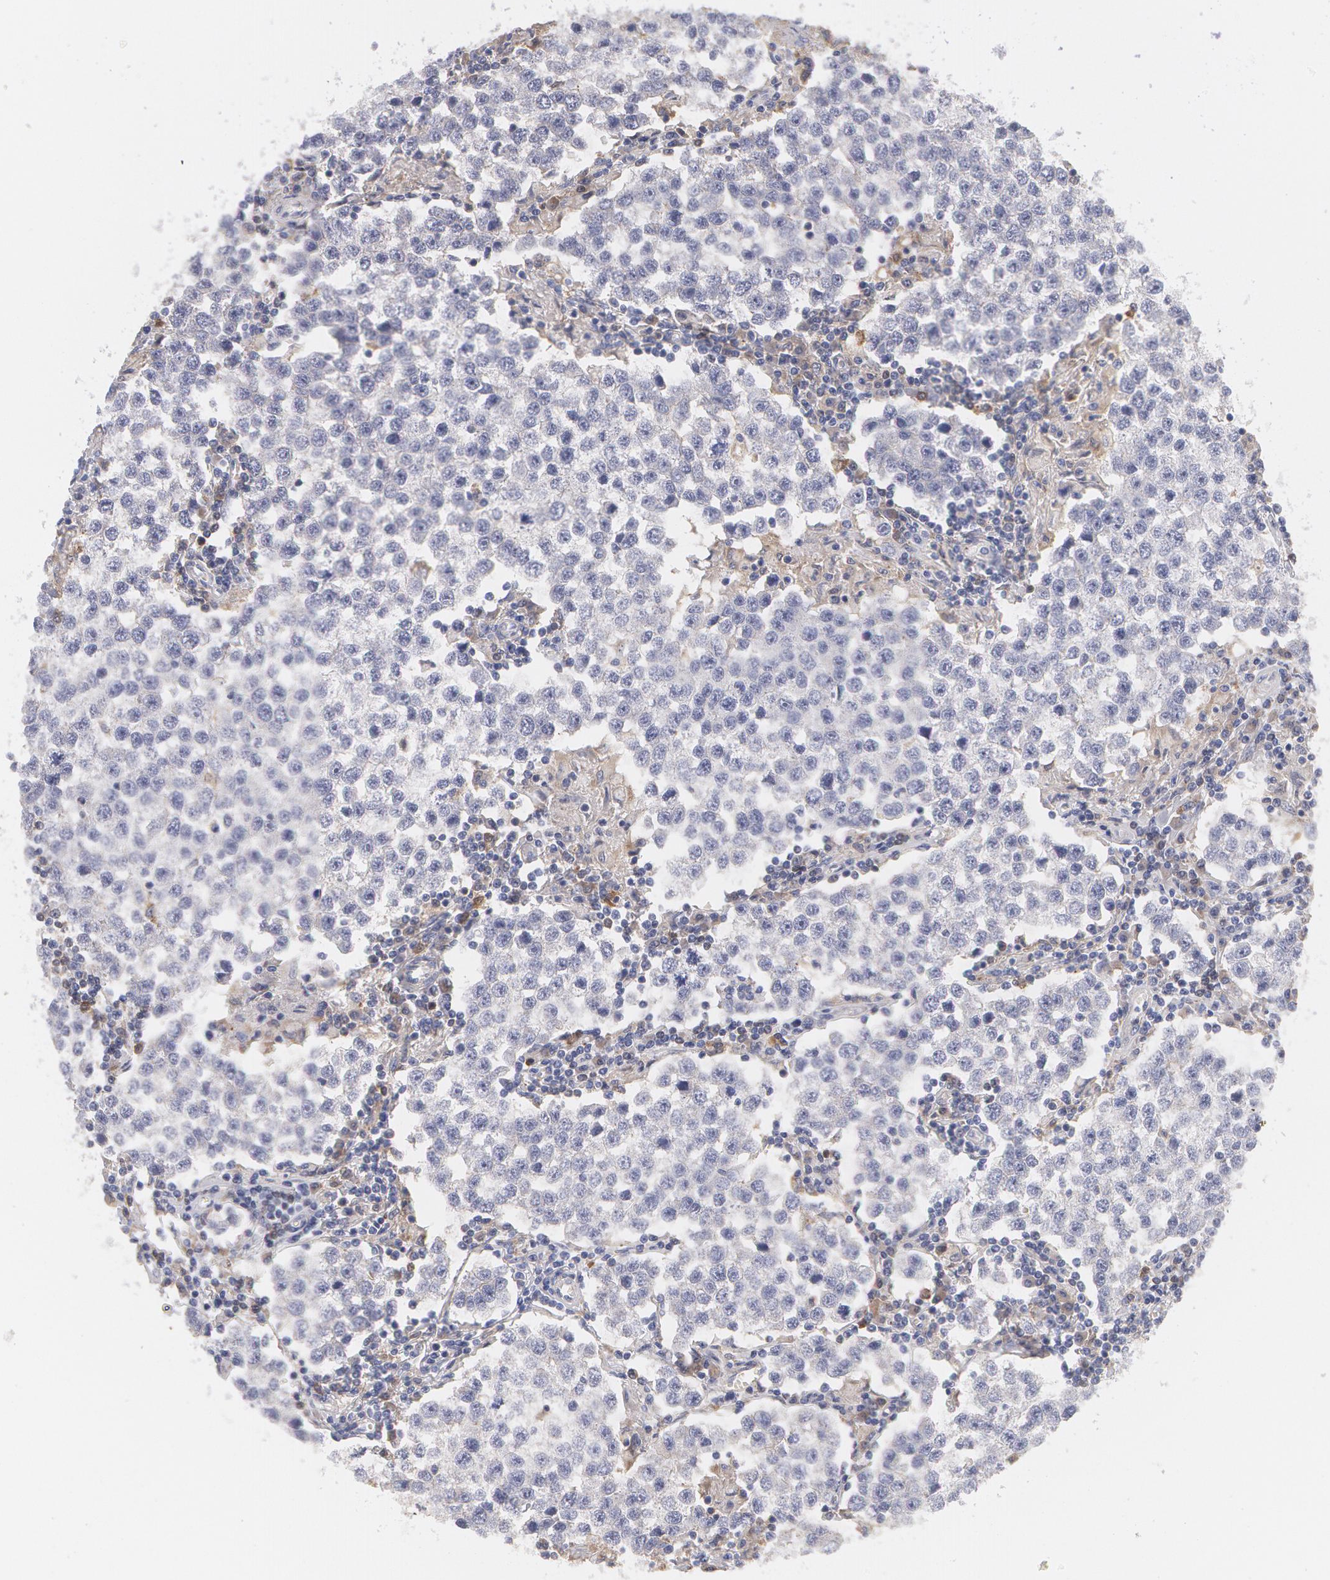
{"staining": {"intensity": "negative", "quantity": "none", "location": "none"}, "tissue": "testis cancer", "cell_type": "Tumor cells", "image_type": "cancer", "snomed": [{"axis": "morphology", "description": "Seminoma, NOS"}, {"axis": "topography", "description": "Testis"}], "caption": "Tumor cells show no significant positivity in testis cancer (seminoma).", "gene": "SYK", "patient": {"sex": "male", "age": 36}}